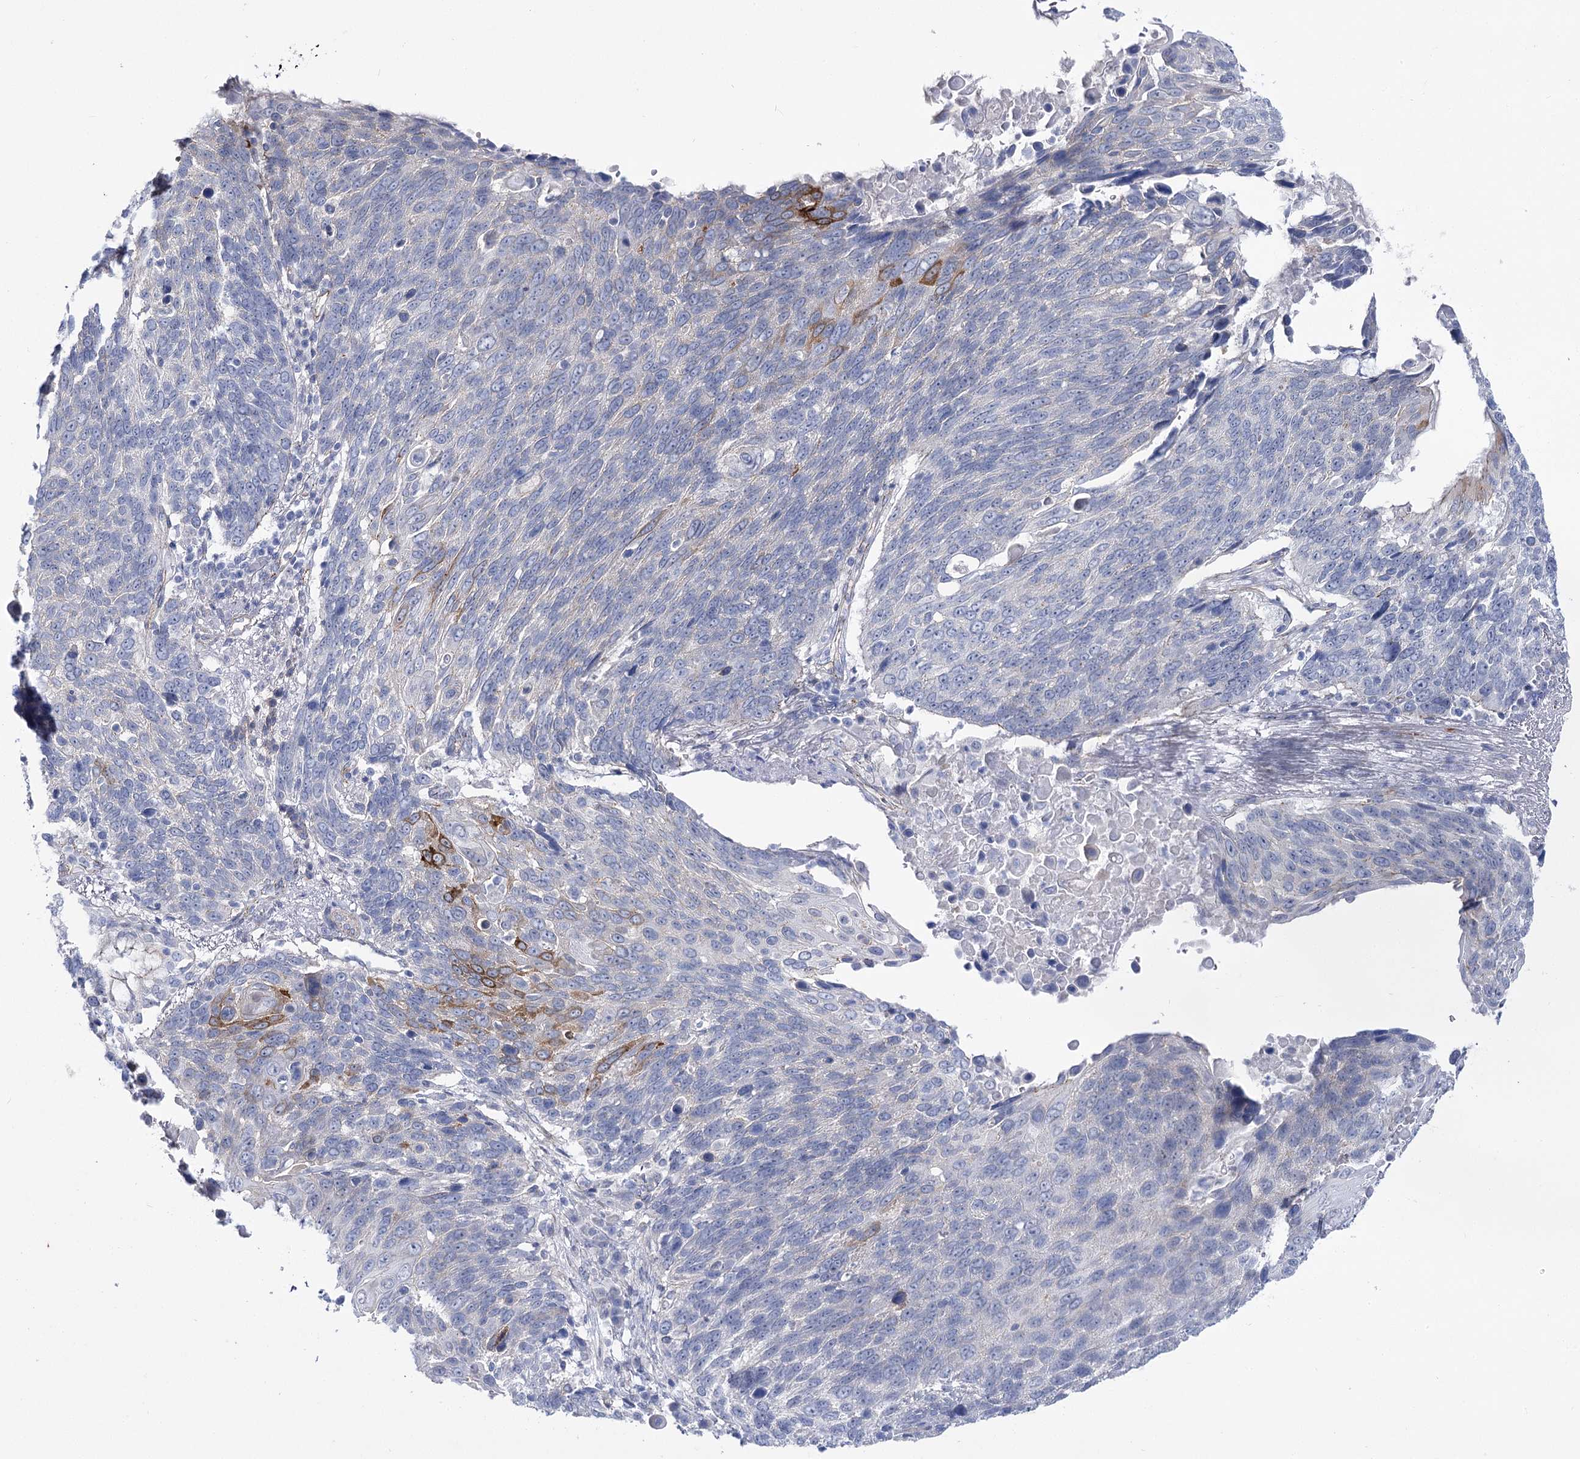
{"staining": {"intensity": "strong", "quantity": "<25%", "location": "cytoplasmic/membranous"}, "tissue": "lung cancer", "cell_type": "Tumor cells", "image_type": "cancer", "snomed": [{"axis": "morphology", "description": "Squamous cell carcinoma, NOS"}, {"axis": "topography", "description": "Lung"}], "caption": "Immunohistochemistry (IHC) (DAB) staining of human squamous cell carcinoma (lung) displays strong cytoplasmic/membranous protein expression in approximately <25% of tumor cells.", "gene": "NRAP", "patient": {"sex": "male", "age": 66}}